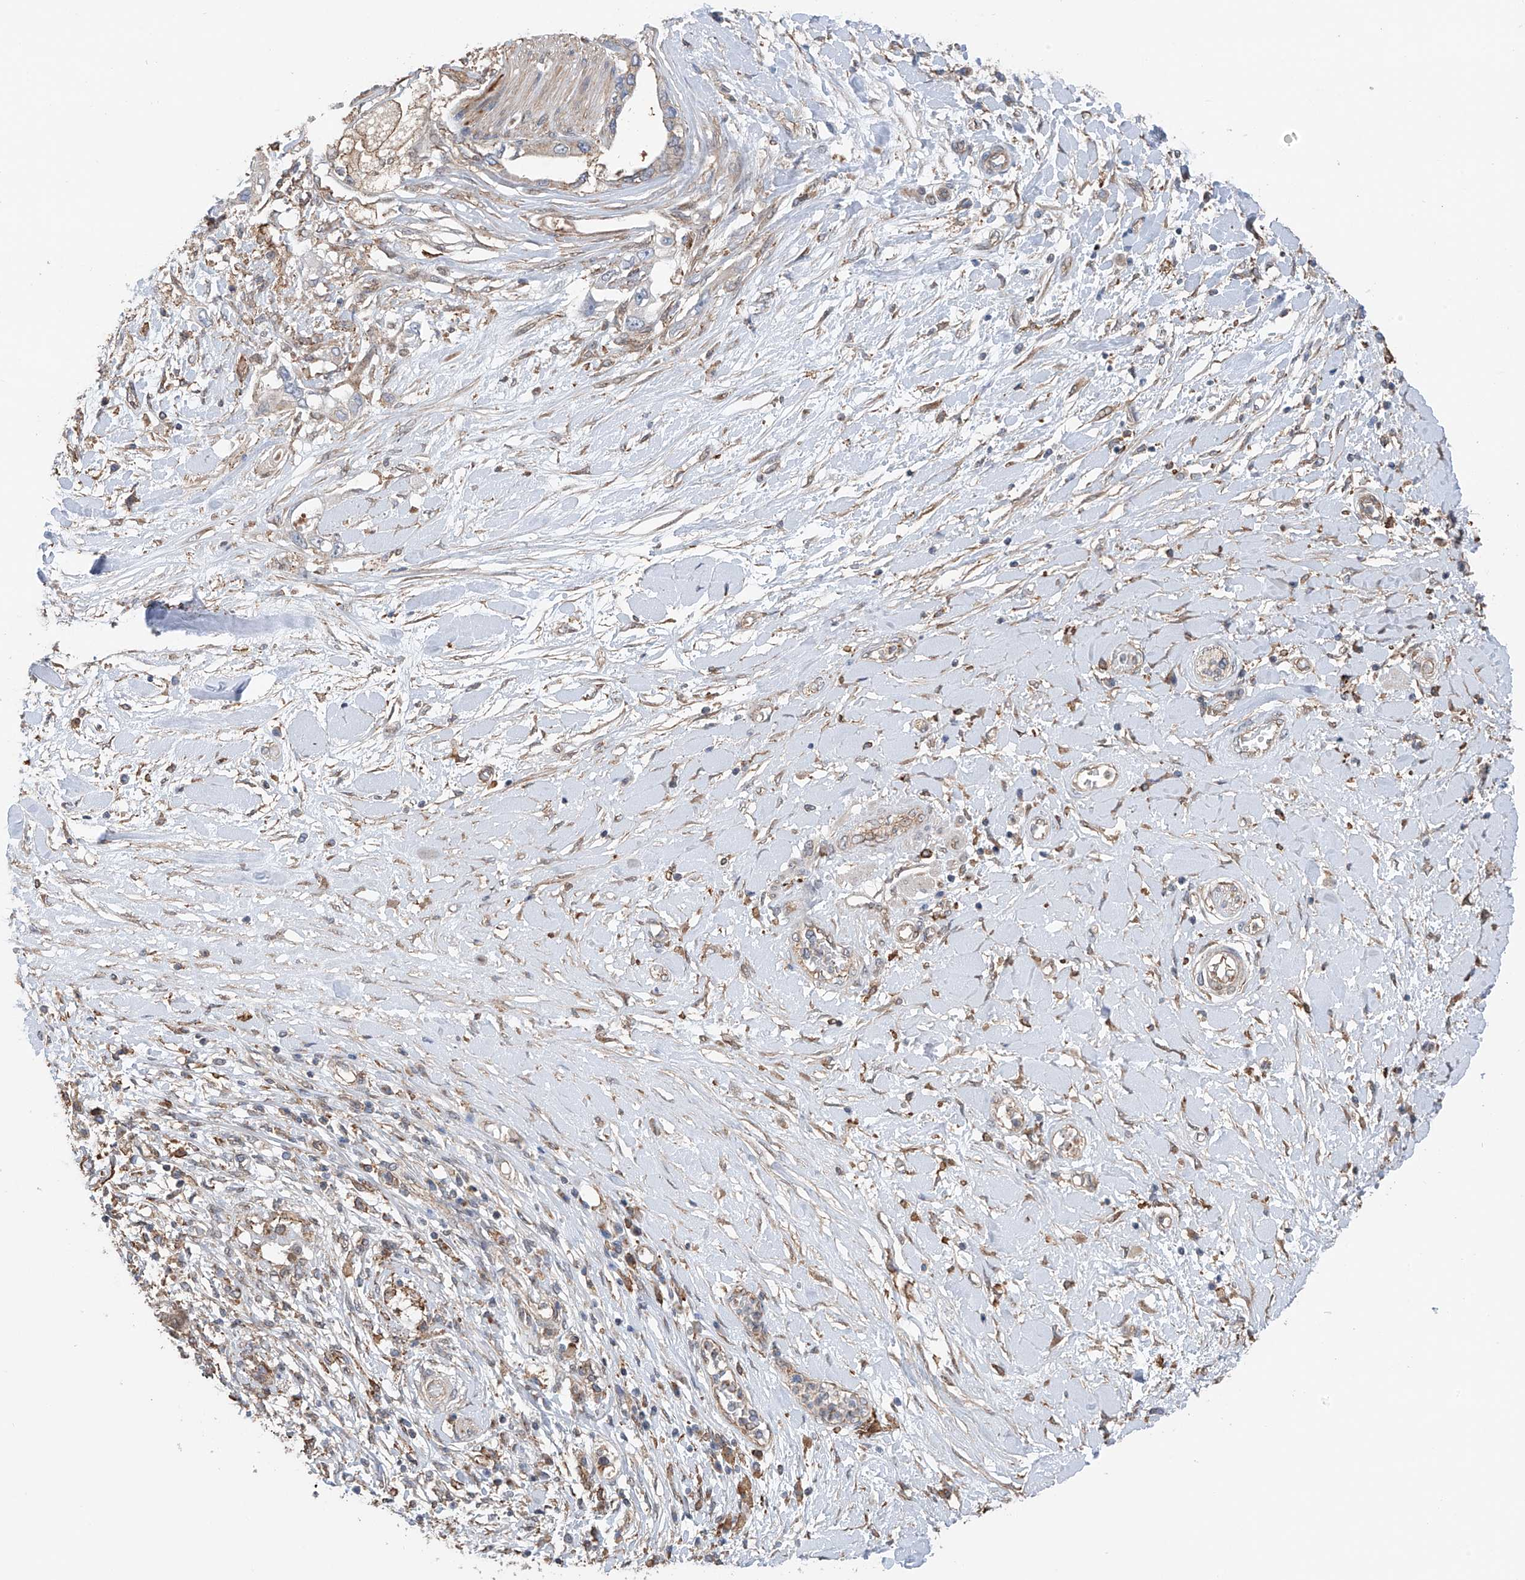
{"staining": {"intensity": "weak", "quantity": "25%-75%", "location": "cytoplasmic/membranous"}, "tissue": "pancreatic cancer", "cell_type": "Tumor cells", "image_type": "cancer", "snomed": [{"axis": "morphology", "description": "Inflammation, NOS"}, {"axis": "morphology", "description": "Adenocarcinoma, NOS"}, {"axis": "topography", "description": "Pancreas"}], "caption": "Human pancreatic adenocarcinoma stained with a brown dye demonstrates weak cytoplasmic/membranous positive positivity in about 25%-75% of tumor cells.", "gene": "ZNF189", "patient": {"sex": "female", "age": 56}}